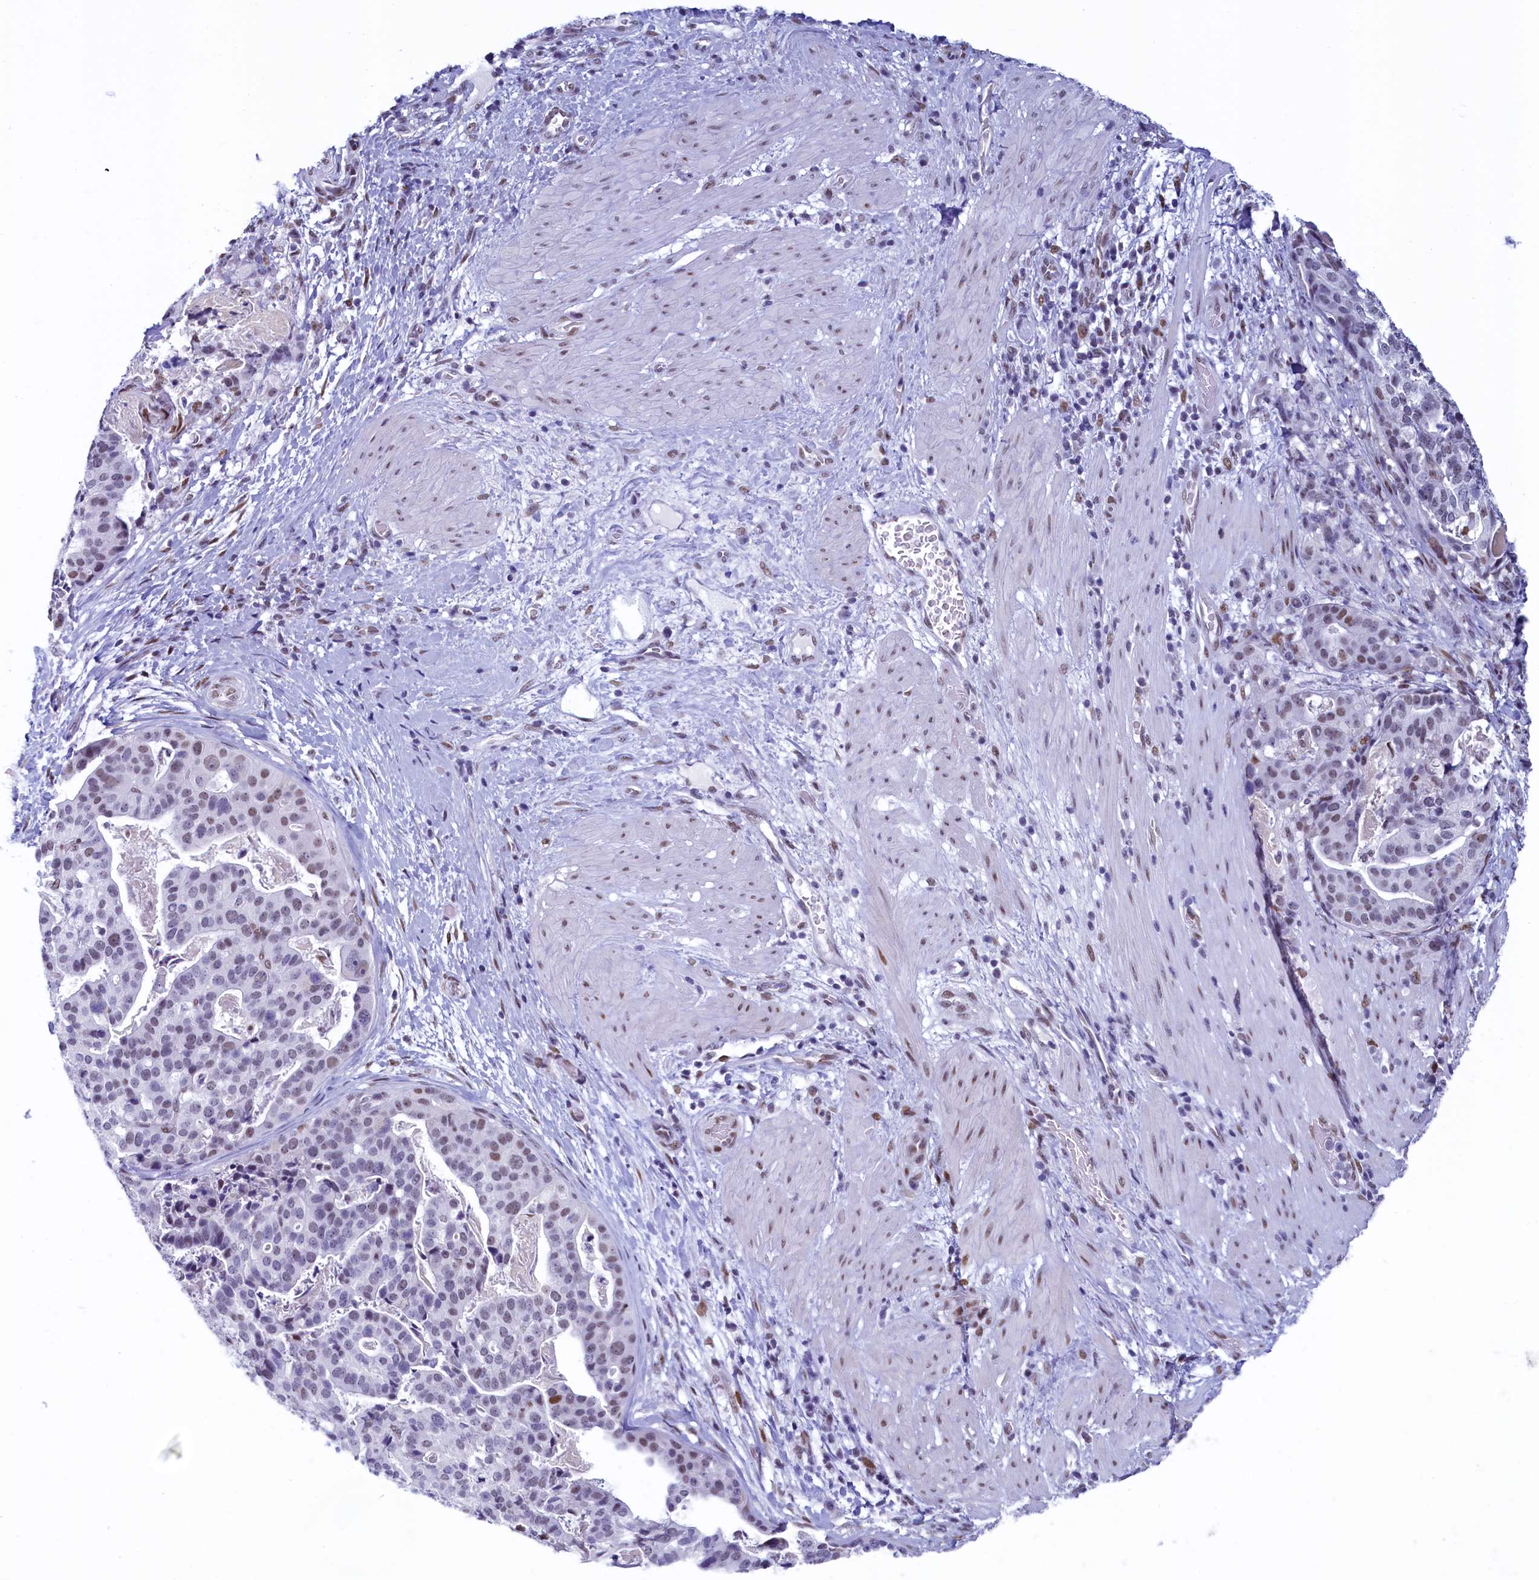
{"staining": {"intensity": "weak", "quantity": "25%-75%", "location": "nuclear"}, "tissue": "stomach cancer", "cell_type": "Tumor cells", "image_type": "cancer", "snomed": [{"axis": "morphology", "description": "Adenocarcinoma, NOS"}, {"axis": "topography", "description": "Stomach"}], "caption": "Brown immunohistochemical staining in stomach adenocarcinoma demonstrates weak nuclear positivity in about 25%-75% of tumor cells.", "gene": "SUGP2", "patient": {"sex": "male", "age": 48}}